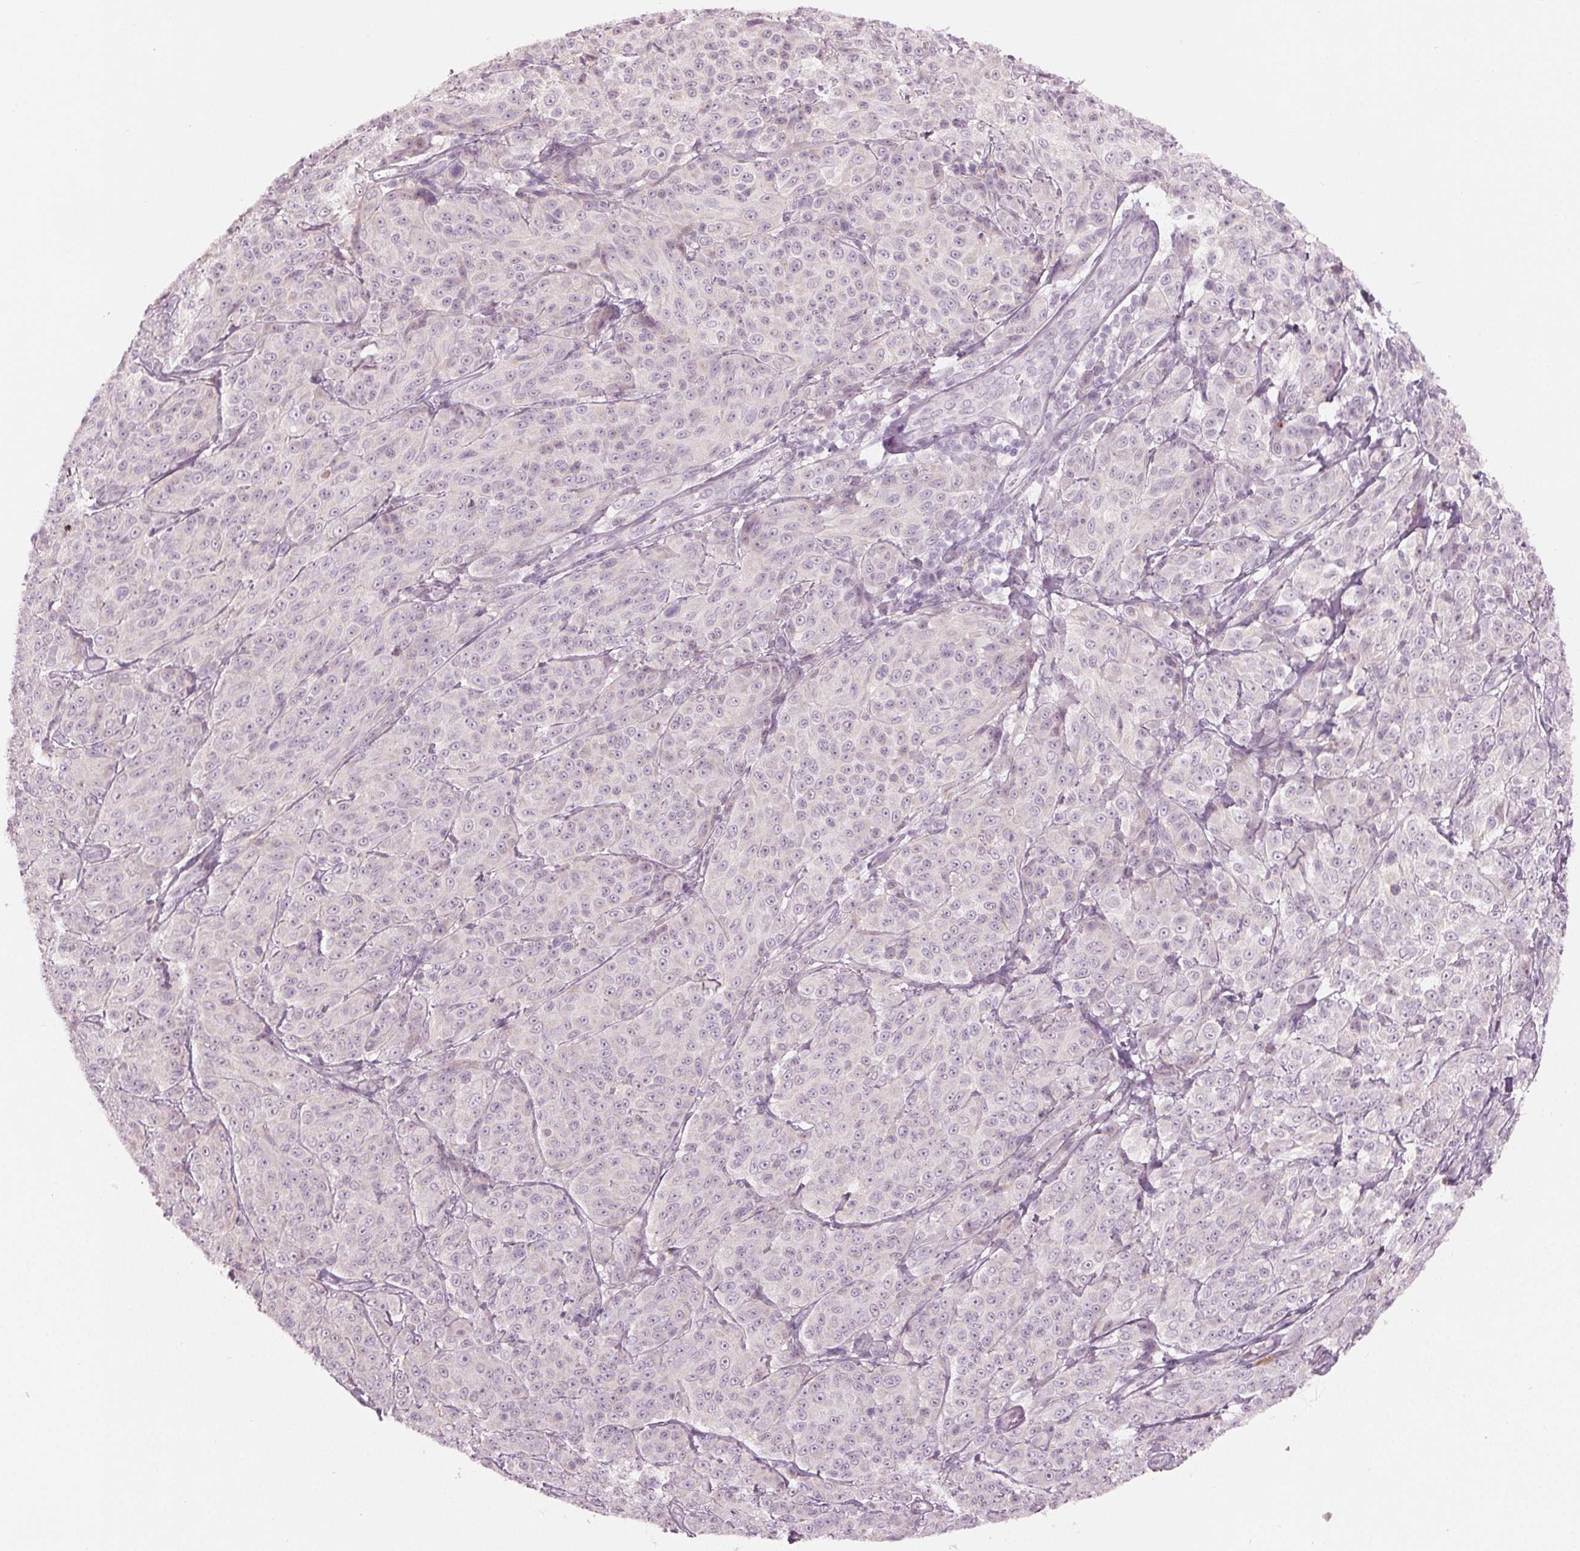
{"staining": {"intensity": "negative", "quantity": "none", "location": "none"}, "tissue": "melanoma", "cell_type": "Tumor cells", "image_type": "cancer", "snomed": [{"axis": "morphology", "description": "Malignant melanoma, NOS"}, {"axis": "topography", "description": "Skin"}], "caption": "Immunohistochemical staining of human melanoma reveals no significant expression in tumor cells.", "gene": "PRAP1", "patient": {"sex": "male", "age": 89}}